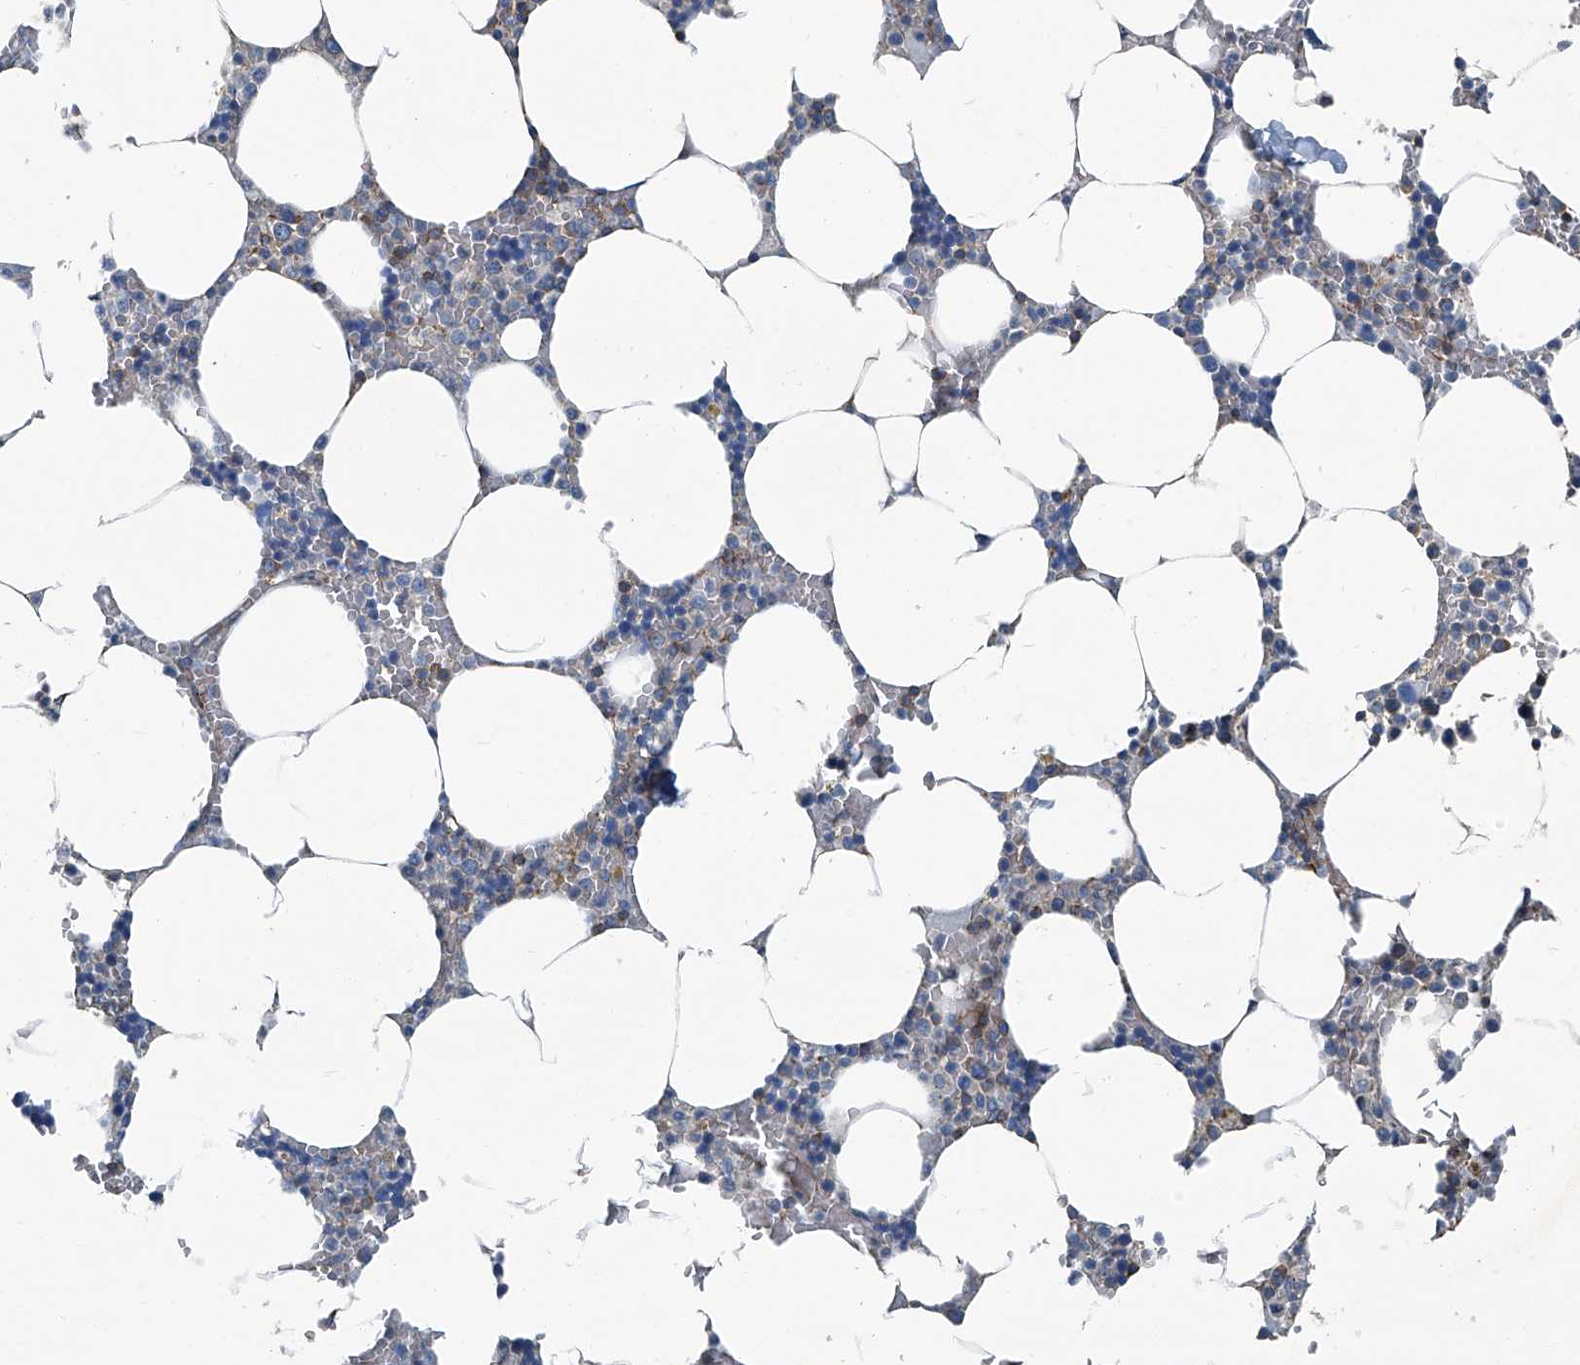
{"staining": {"intensity": "weak", "quantity": "<25%", "location": "cytoplasmic/membranous"}, "tissue": "bone marrow", "cell_type": "Hematopoietic cells", "image_type": "normal", "snomed": [{"axis": "morphology", "description": "Normal tissue, NOS"}, {"axis": "topography", "description": "Bone marrow"}], "caption": "Immunohistochemical staining of benign bone marrow displays no significant expression in hematopoietic cells. Nuclei are stained in blue.", "gene": "SEPTIN7", "patient": {"sex": "male", "age": 70}}